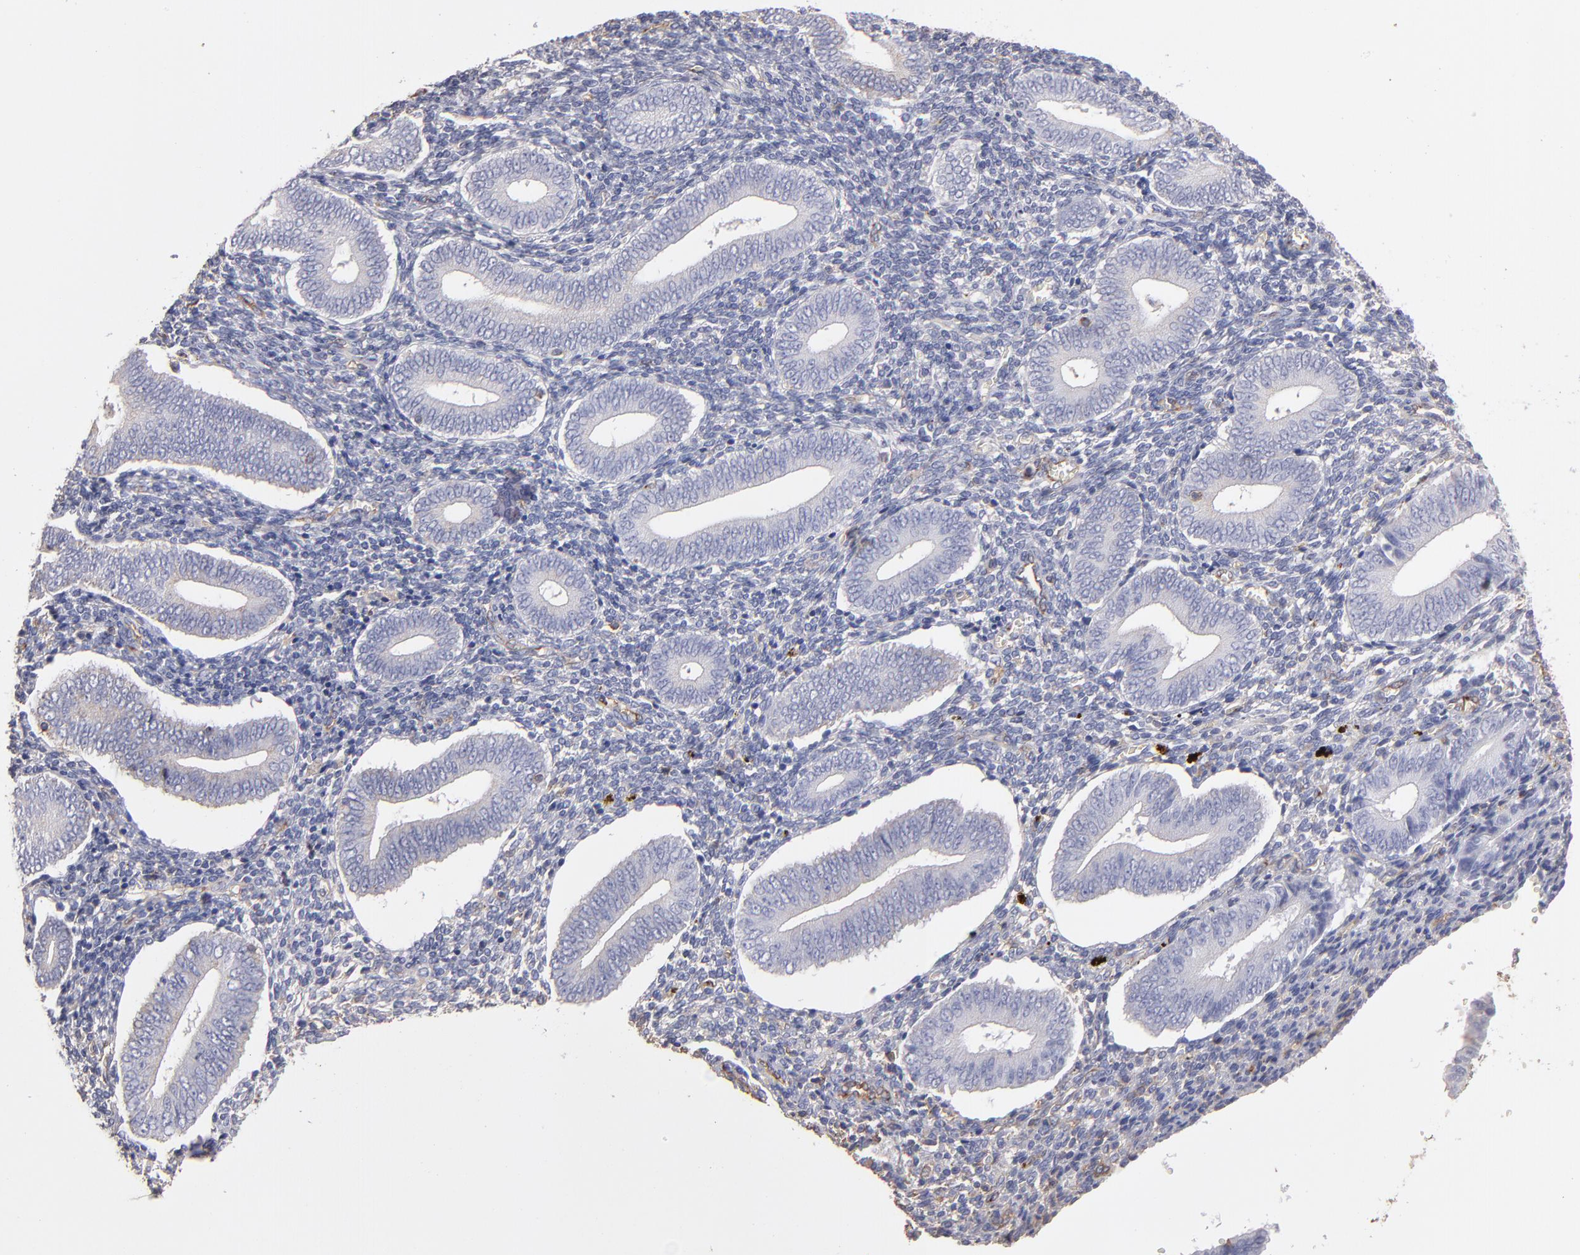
{"staining": {"intensity": "moderate", "quantity": "<25%", "location": "cytoplasmic/membranous"}, "tissue": "endometrium", "cell_type": "Cells in endometrial stroma", "image_type": "normal", "snomed": [{"axis": "morphology", "description": "Normal tissue, NOS"}, {"axis": "topography", "description": "Uterus"}, {"axis": "topography", "description": "Endometrium"}], "caption": "This histopathology image exhibits IHC staining of benign endometrium, with low moderate cytoplasmic/membranous staining in about <25% of cells in endometrial stroma.", "gene": "ABCB1", "patient": {"sex": "female", "age": 33}}